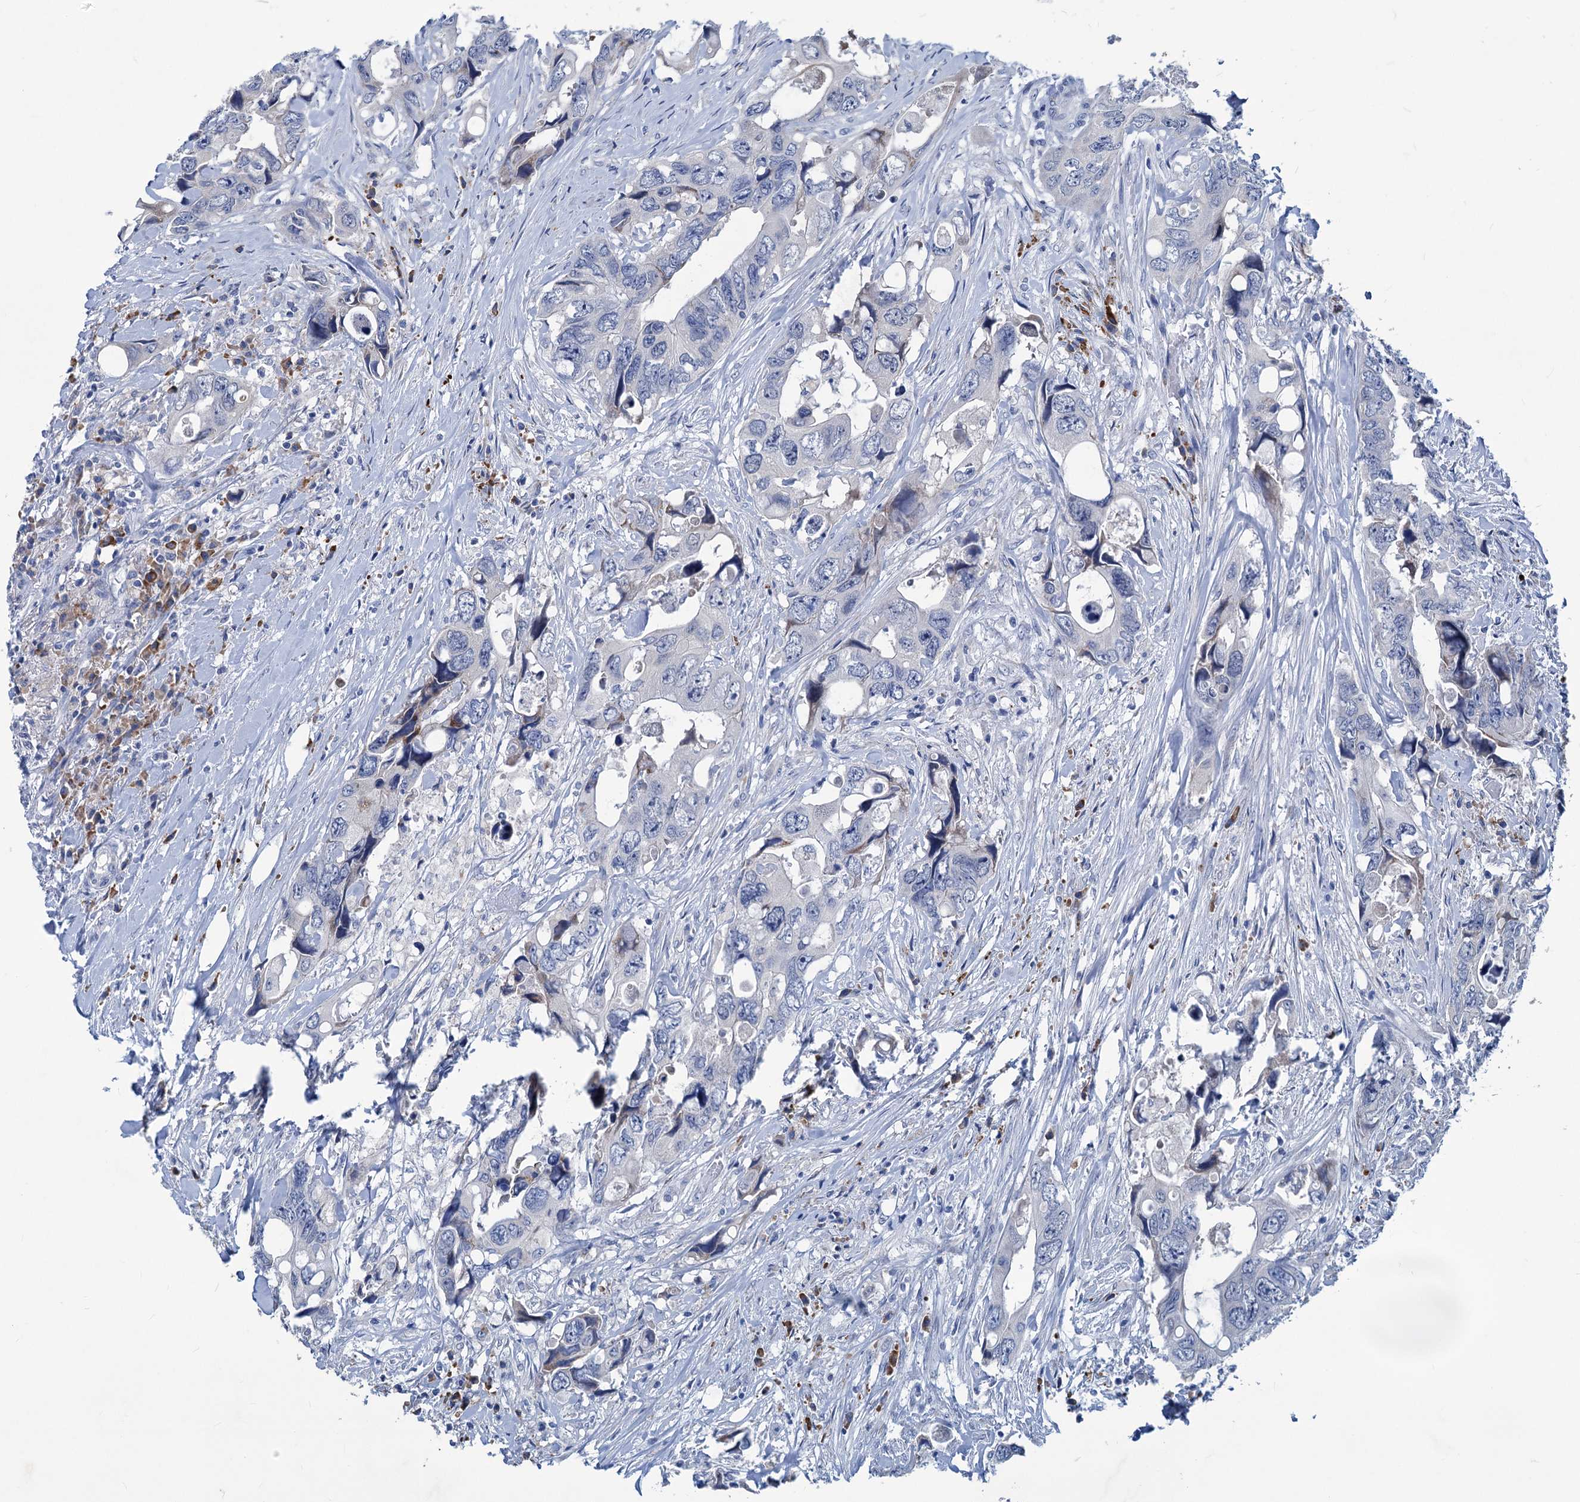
{"staining": {"intensity": "negative", "quantity": "none", "location": "none"}, "tissue": "colorectal cancer", "cell_type": "Tumor cells", "image_type": "cancer", "snomed": [{"axis": "morphology", "description": "Adenocarcinoma, NOS"}, {"axis": "topography", "description": "Rectum"}], "caption": "The micrograph shows no significant staining in tumor cells of colorectal cancer (adenocarcinoma).", "gene": "NEU3", "patient": {"sex": "male", "age": 57}}